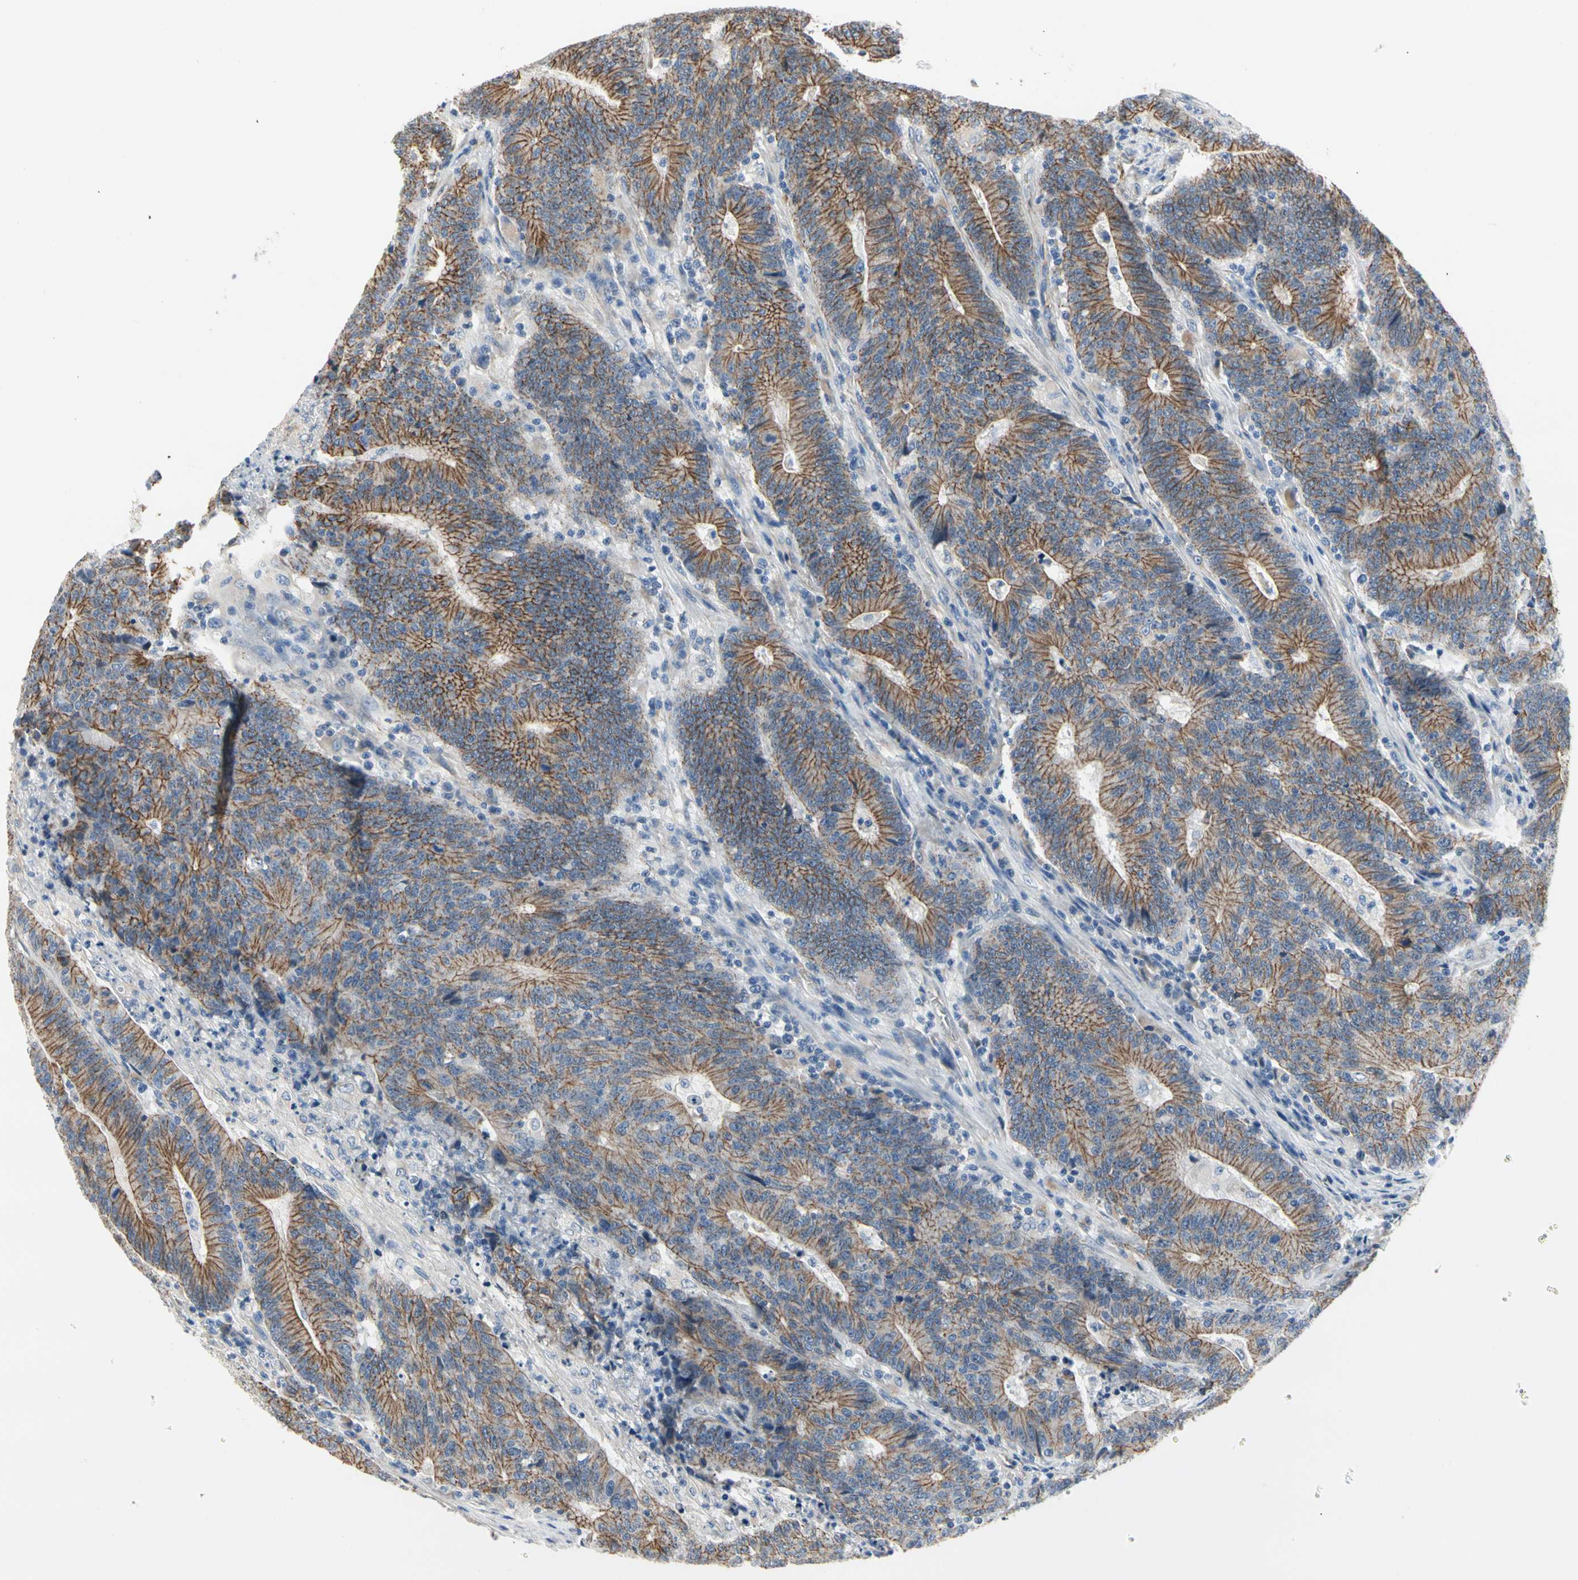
{"staining": {"intensity": "moderate", "quantity": "25%-75%", "location": "cytoplasmic/membranous"}, "tissue": "colorectal cancer", "cell_type": "Tumor cells", "image_type": "cancer", "snomed": [{"axis": "morphology", "description": "Normal tissue, NOS"}, {"axis": "morphology", "description": "Adenocarcinoma, NOS"}, {"axis": "topography", "description": "Colon"}], "caption": "Immunohistochemistry (DAB (3,3'-diaminobenzidine)) staining of human colorectal cancer exhibits moderate cytoplasmic/membranous protein staining in about 25%-75% of tumor cells.", "gene": "LGR6", "patient": {"sex": "female", "age": 75}}